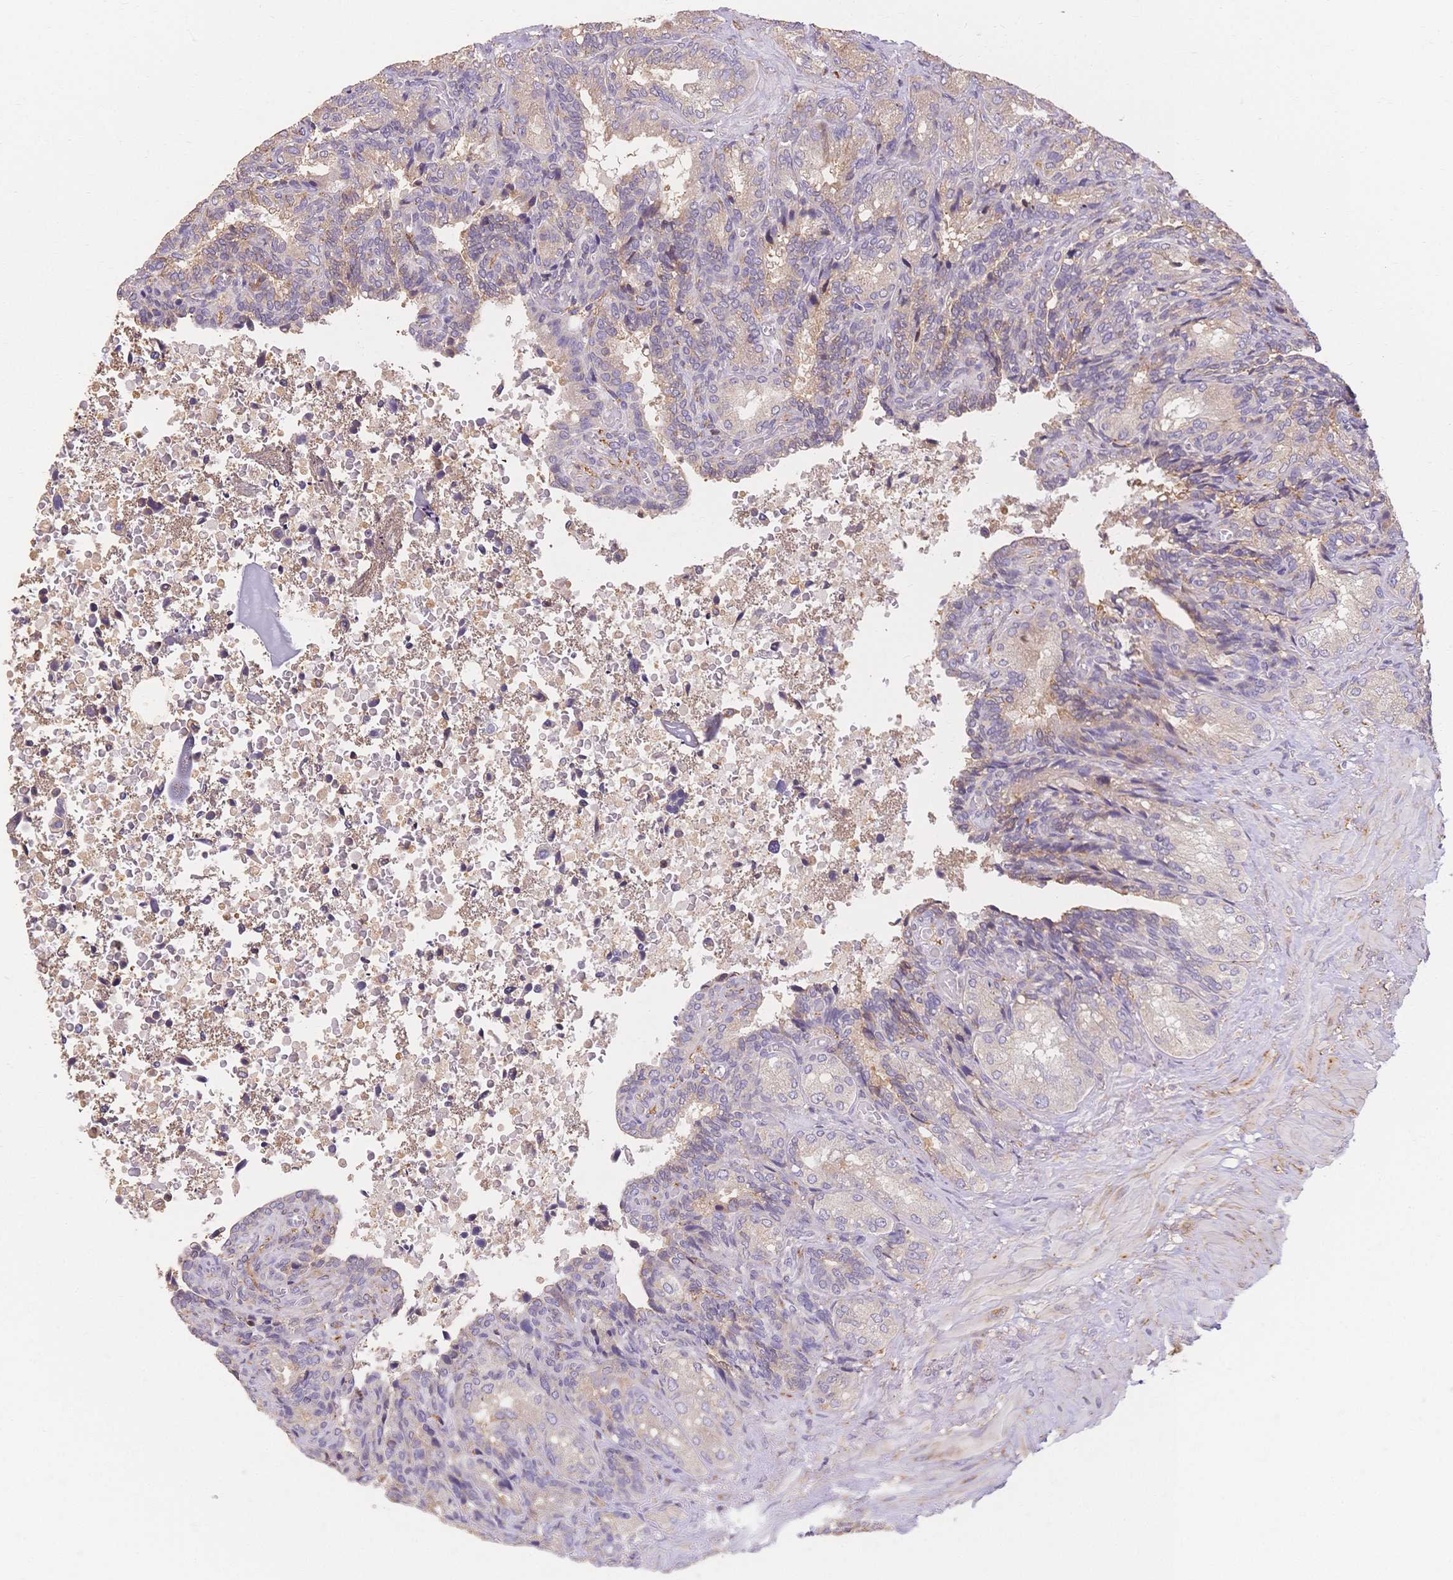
{"staining": {"intensity": "weak", "quantity": "25%-75%", "location": "cytoplasmic/membranous"}, "tissue": "seminal vesicle", "cell_type": "Glandular cells", "image_type": "normal", "snomed": [{"axis": "morphology", "description": "Normal tissue, NOS"}, {"axis": "topography", "description": "Seminal veicle"}], "caption": "About 25%-75% of glandular cells in unremarkable human seminal vesicle demonstrate weak cytoplasmic/membranous protein positivity as visualized by brown immunohistochemical staining.", "gene": "HS3ST5", "patient": {"sex": "male", "age": 68}}